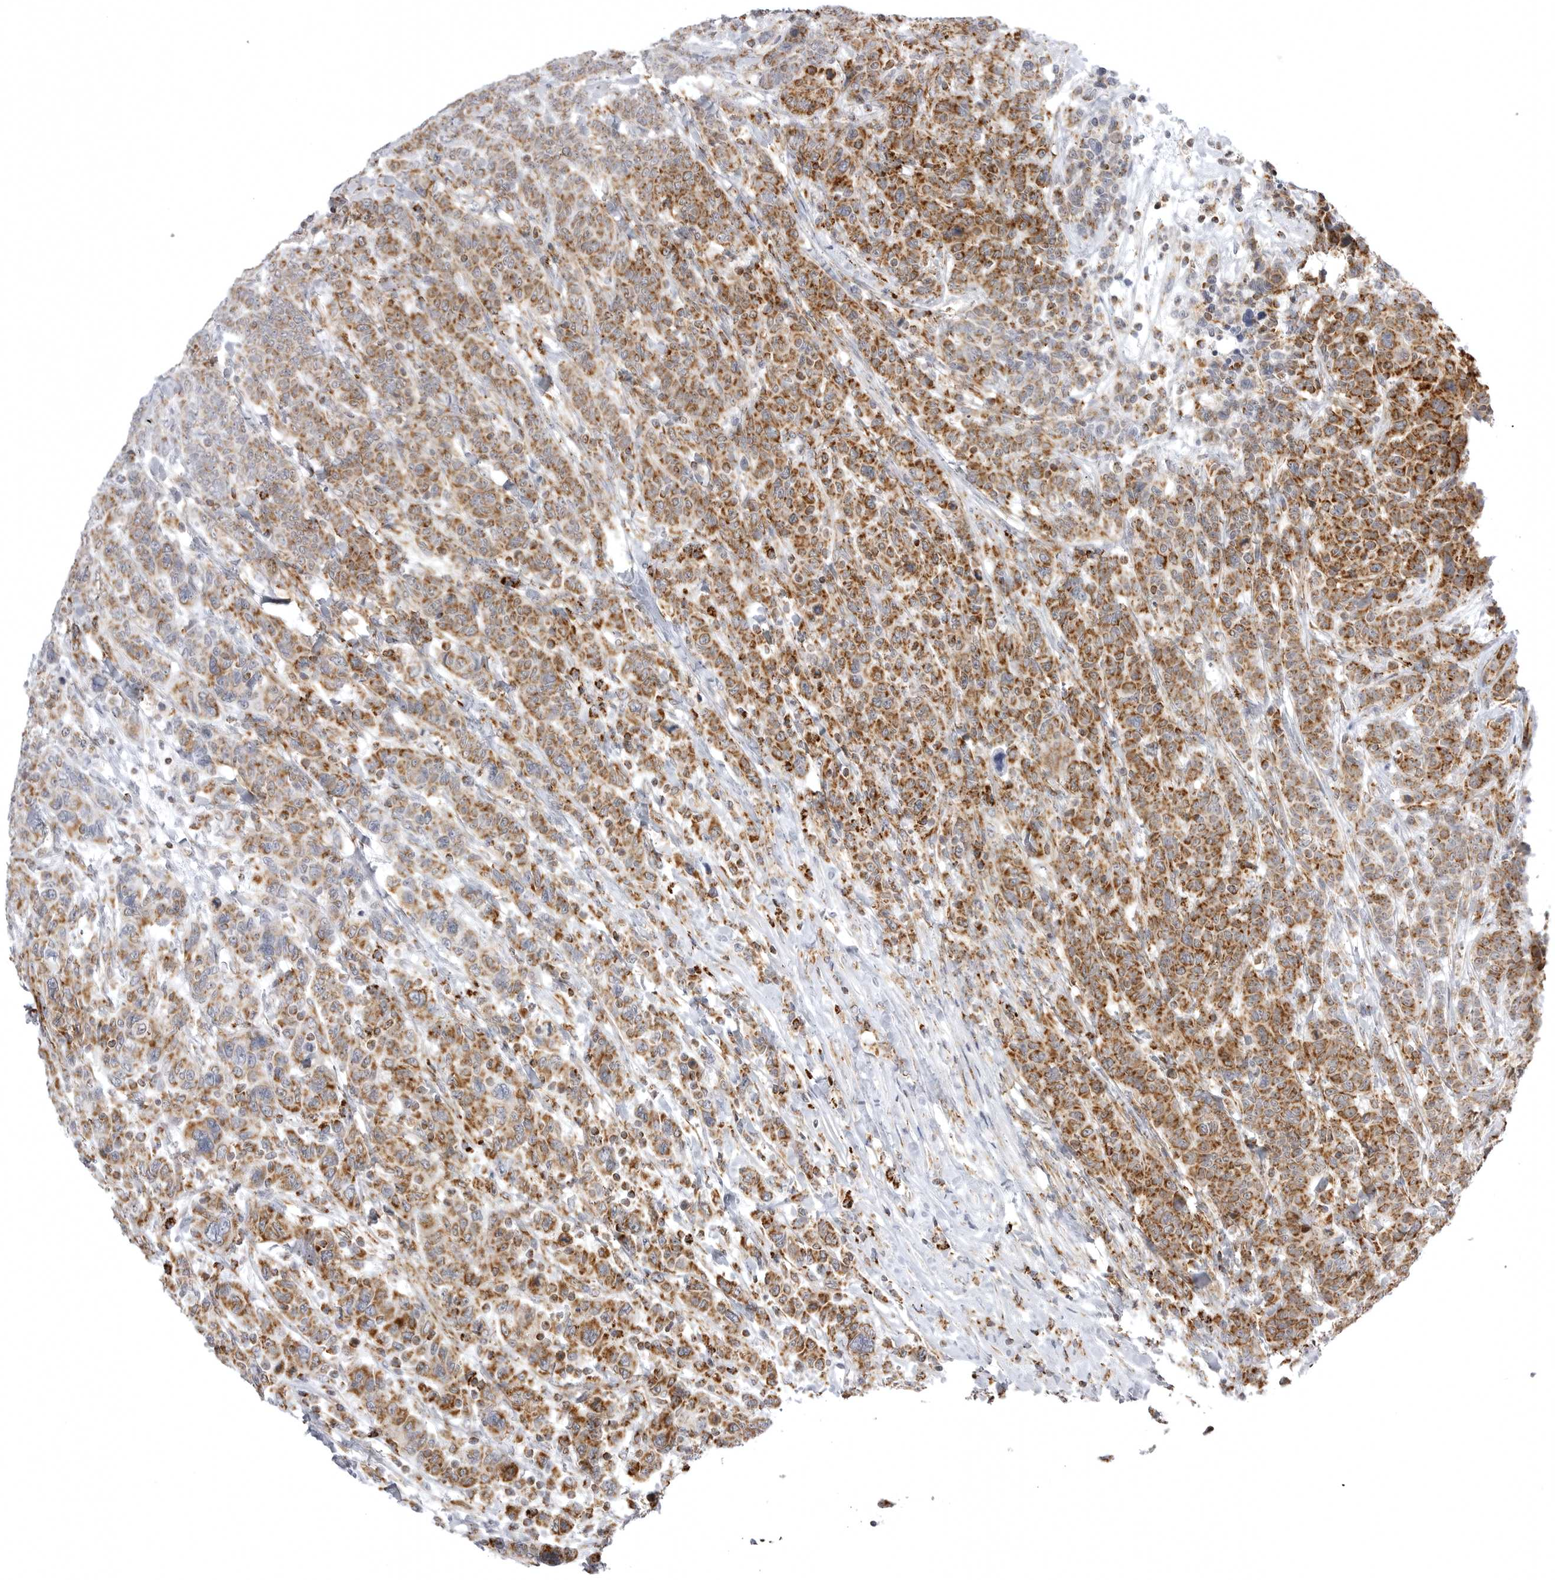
{"staining": {"intensity": "moderate", "quantity": ">75%", "location": "cytoplasmic/membranous"}, "tissue": "breast cancer", "cell_type": "Tumor cells", "image_type": "cancer", "snomed": [{"axis": "morphology", "description": "Duct carcinoma"}, {"axis": "topography", "description": "Breast"}], "caption": "Immunohistochemical staining of human infiltrating ductal carcinoma (breast) reveals medium levels of moderate cytoplasmic/membranous protein expression in about >75% of tumor cells.", "gene": "TUFM", "patient": {"sex": "female", "age": 37}}